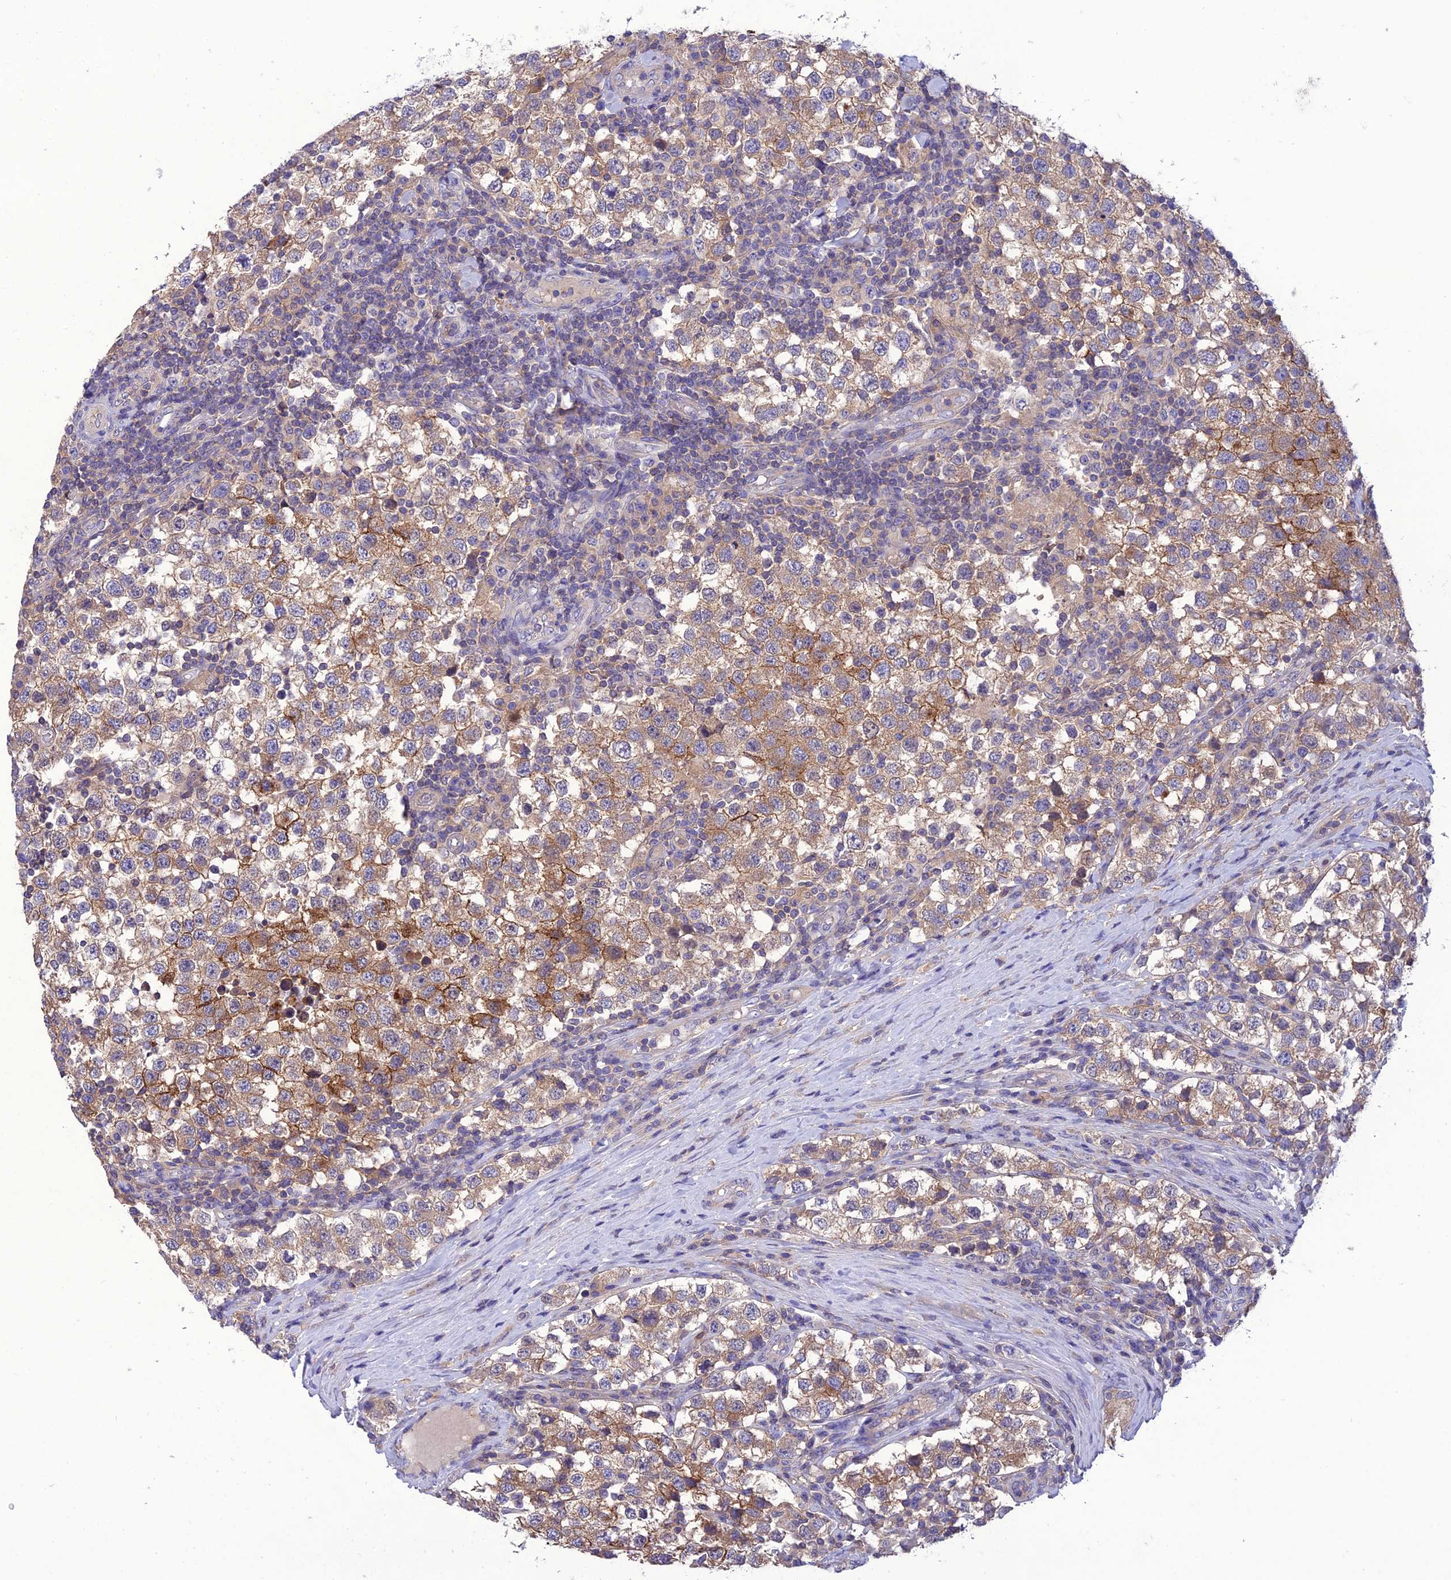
{"staining": {"intensity": "moderate", "quantity": ">75%", "location": "cytoplasmic/membranous"}, "tissue": "testis cancer", "cell_type": "Tumor cells", "image_type": "cancer", "snomed": [{"axis": "morphology", "description": "Seminoma, NOS"}, {"axis": "topography", "description": "Testis"}], "caption": "Immunohistochemistry histopathology image of human testis cancer (seminoma) stained for a protein (brown), which shows medium levels of moderate cytoplasmic/membranous expression in approximately >75% of tumor cells.", "gene": "SNX24", "patient": {"sex": "male", "age": 34}}